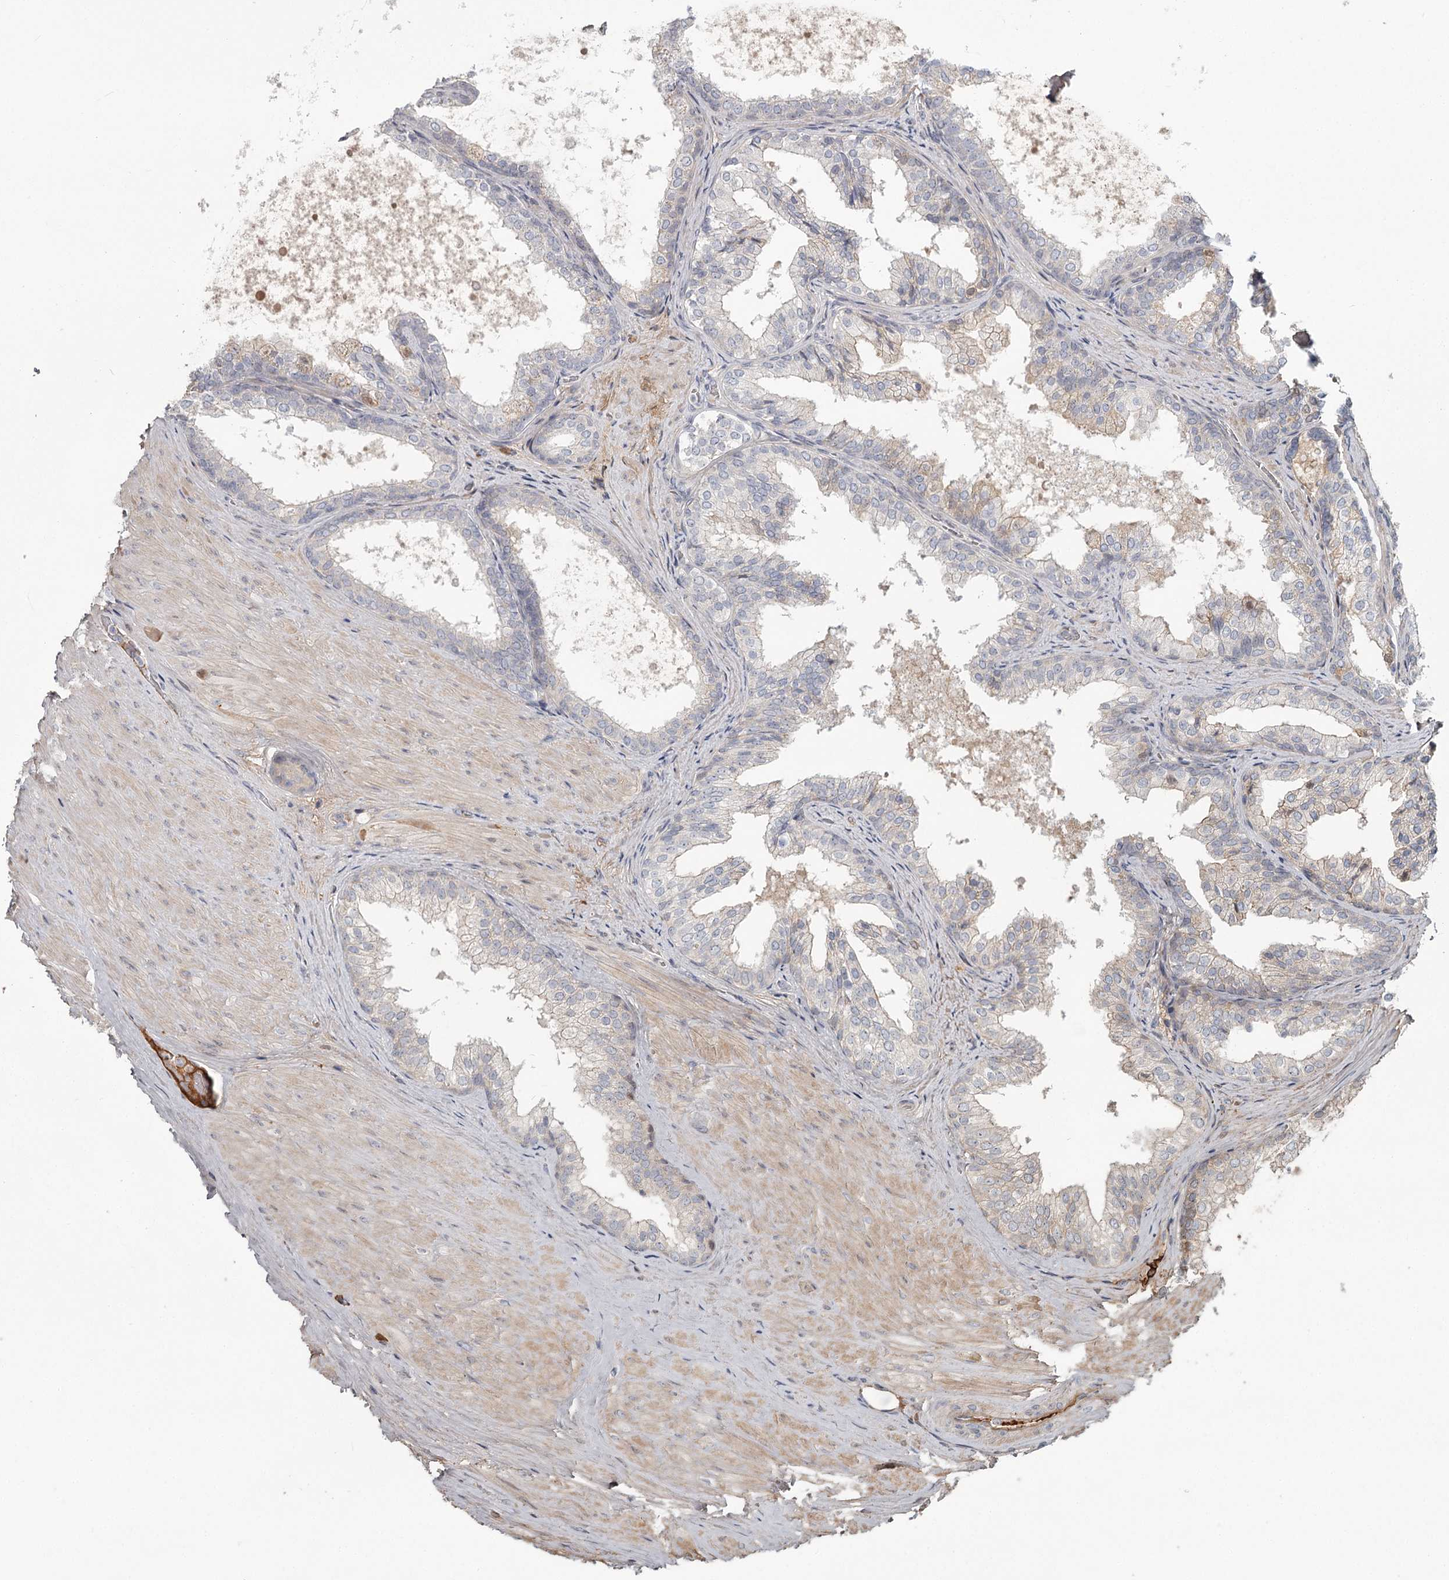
{"staining": {"intensity": "weak", "quantity": "<25%", "location": "cytoplasmic/membranous"}, "tissue": "prostate cancer", "cell_type": "Tumor cells", "image_type": "cancer", "snomed": [{"axis": "morphology", "description": "Adenocarcinoma, High grade"}, {"axis": "topography", "description": "Prostate"}], "caption": "Immunohistochemistry of human adenocarcinoma (high-grade) (prostate) exhibits no staining in tumor cells.", "gene": "DHRS9", "patient": {"sex": "male", "age": 65}}